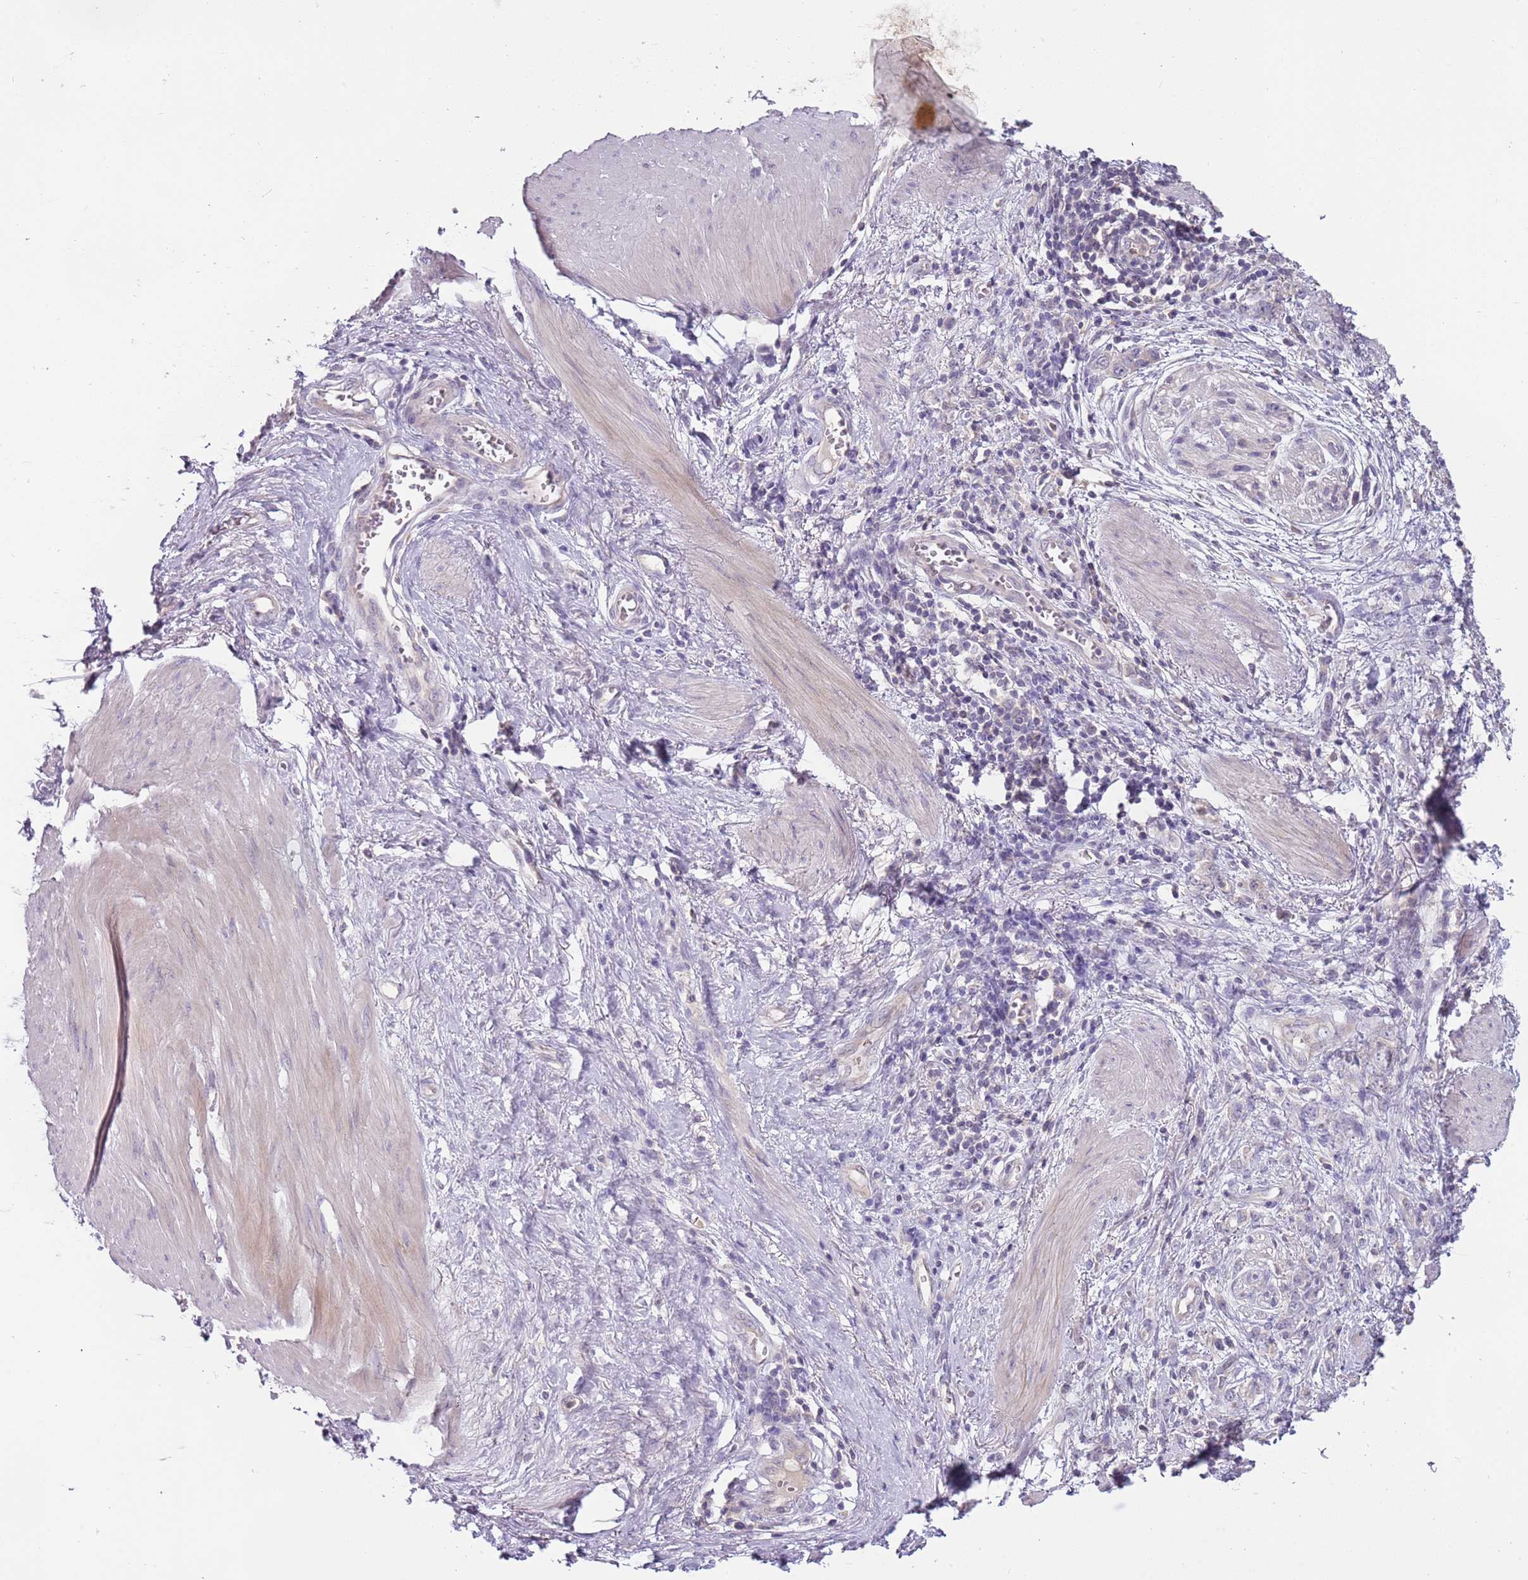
{"staining": {"intensity": "negative", "quantity": "none", "location": "none"}, "tissue": "stomach cancer", "cell_type": "Tumor cells", "image_type": "cancer", "snomed": [{"axis": "morphology", "description": "Adenocarcinoma, NOS"}, {"axis": "topography", "description": "Stomach"}], "caption": "Protein analysis of stomach cancer (adenocarcinoma) demonstrates no significant expression in tumor cells.", "gene": "ARHGAP5", "patient": {"sex": "female", "age": 76}}